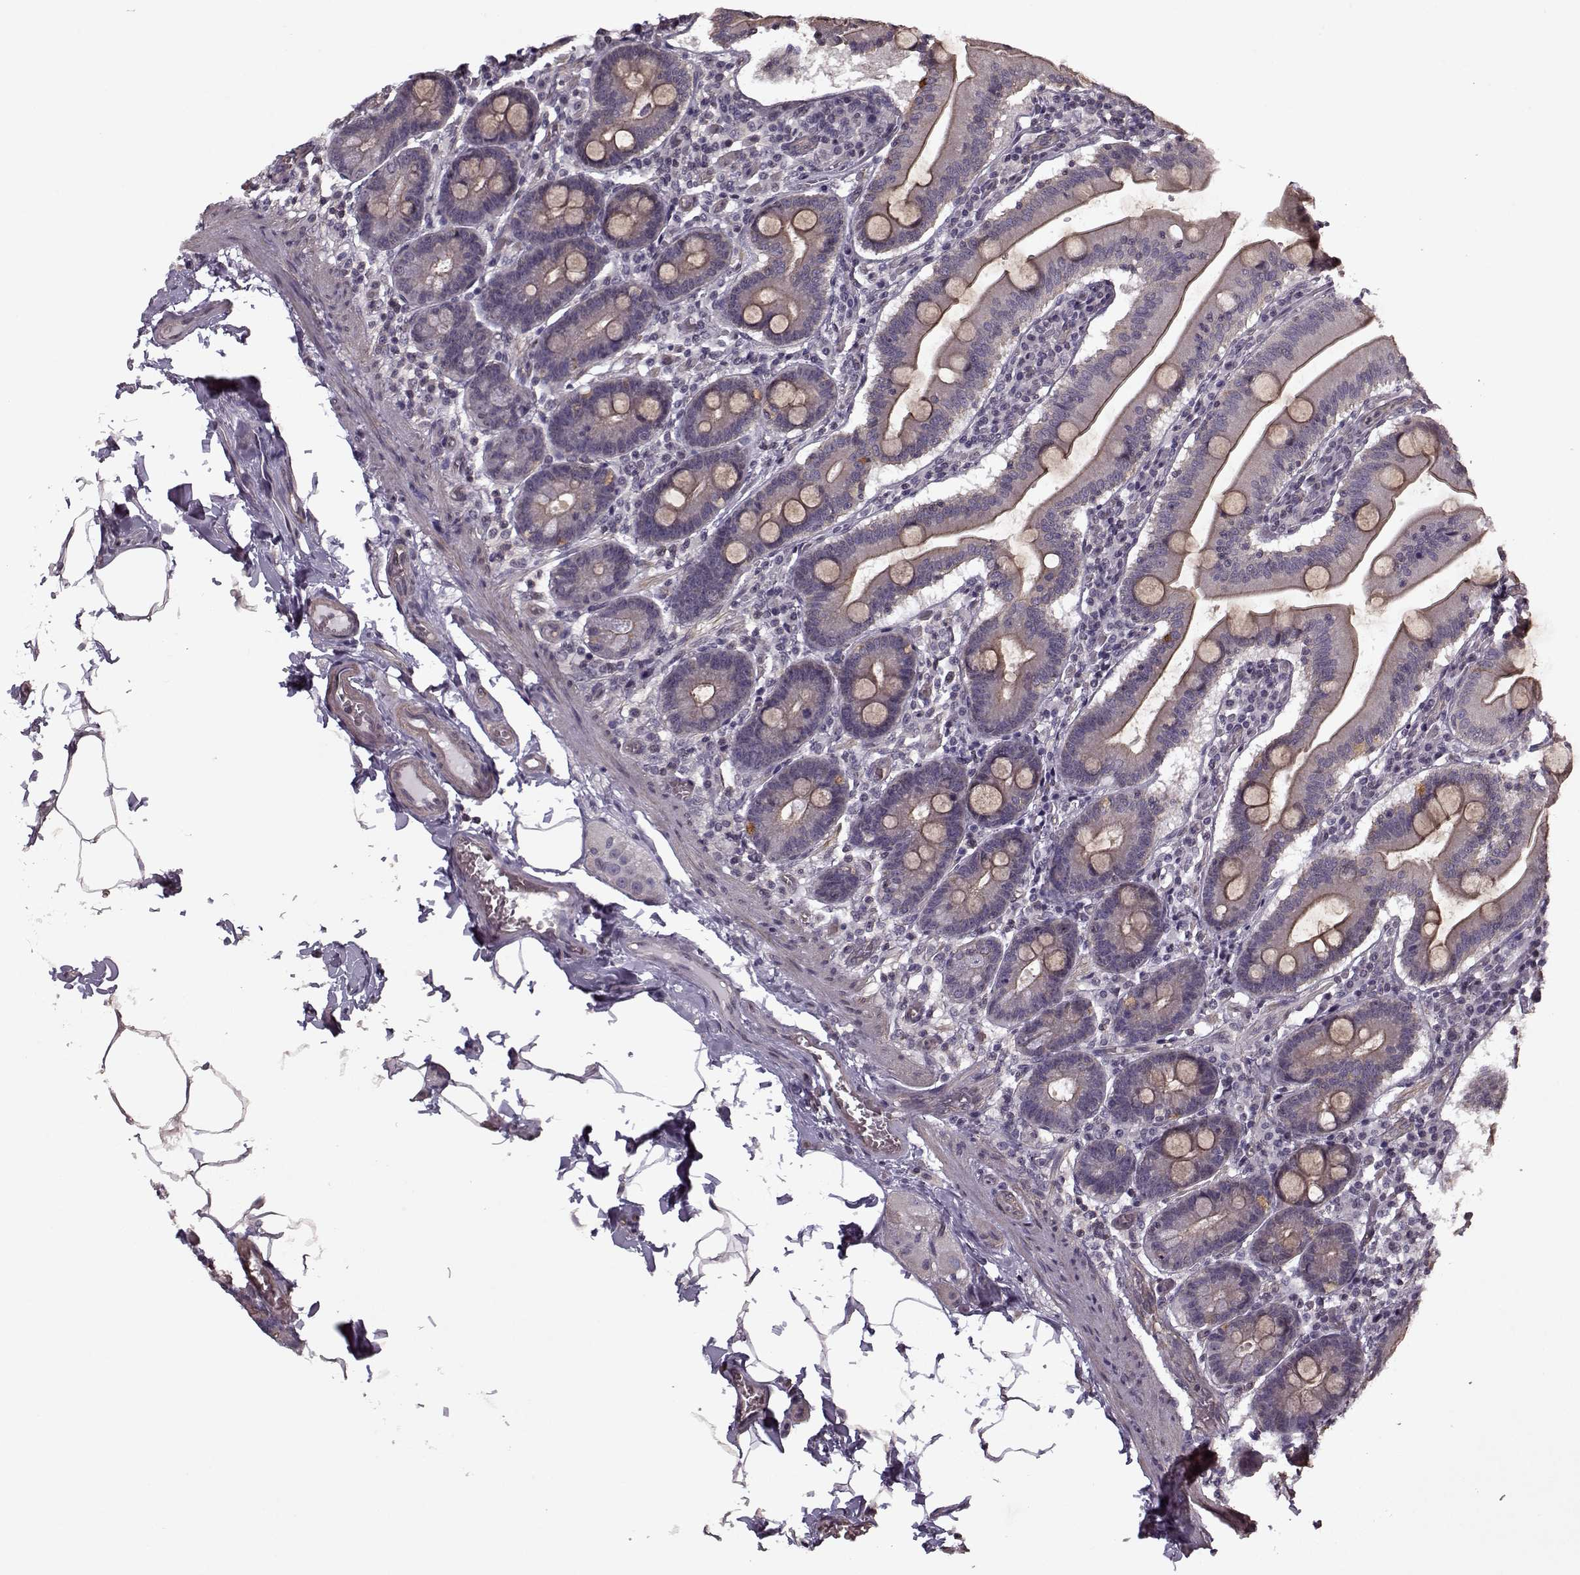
{"staining": {"intensity": "weak", "quantity": ">75%", "location": "cytoplasmic/membranous"}, "tissue": "small intestine", "cell_type": "Glandular cells", "image_type": "normal", "snomed": [{"axis": "morphology", "description": "Normal tissue, NOS"}, {"axis": "topography", "description": "Small intestine"}], "caption": "Glandular cells display weak cytoplasmic/membranous expression in about >75% of cells in unremarkable small intestine. The staining is performed using DAB brown chromogen to label protein expression. The nuclei are counter-stained blue using hematoxylin.", "gene": "KRT9", "patient": {"sex": "male", "age": 37}}